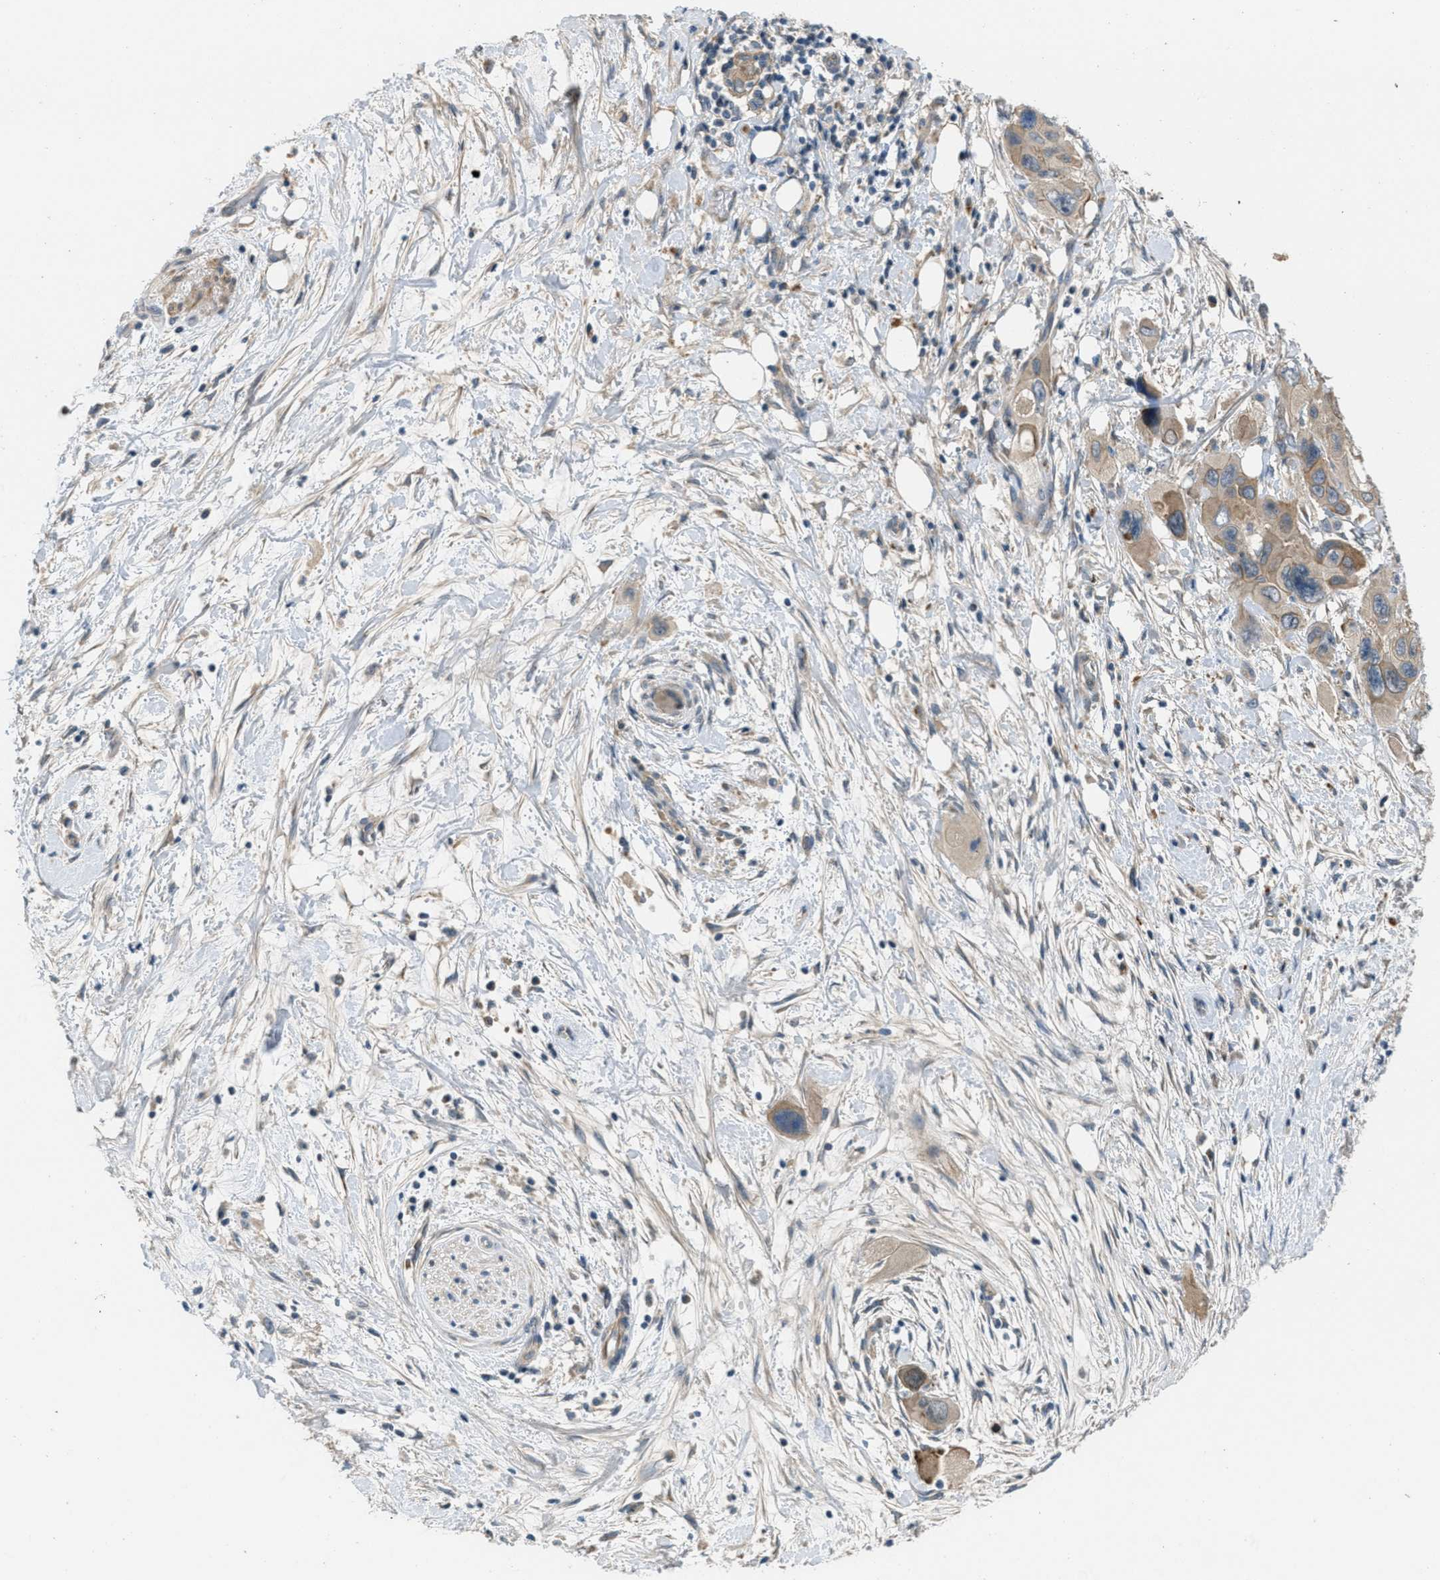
{"staining": {"intensity": "weak", "quantity": ">75%", "location": "cytoplasmic/membranous"}, "tissue": "pancreatic cancer", "cell_type": "Tumor cells", "image_type": "cancer", "snomed": [{"axis": "morphology", "description": "Adenocarcinoma, NOS"}, {"axis": "topography", "description": "Pancreas"}], "caption": "Immunohistochemistry (IHC) image of neoplastic tissue: adenocarcinoma (pancreatic) stained using IHC shows low levels of weak protein expression localized specifically in the cytoplasmic/membranous of tumor cells, appearing as a cytoplasmic/membranous brown color.", "gene": "ADCY6", "patient": {"sex": "male", "age": 73}}